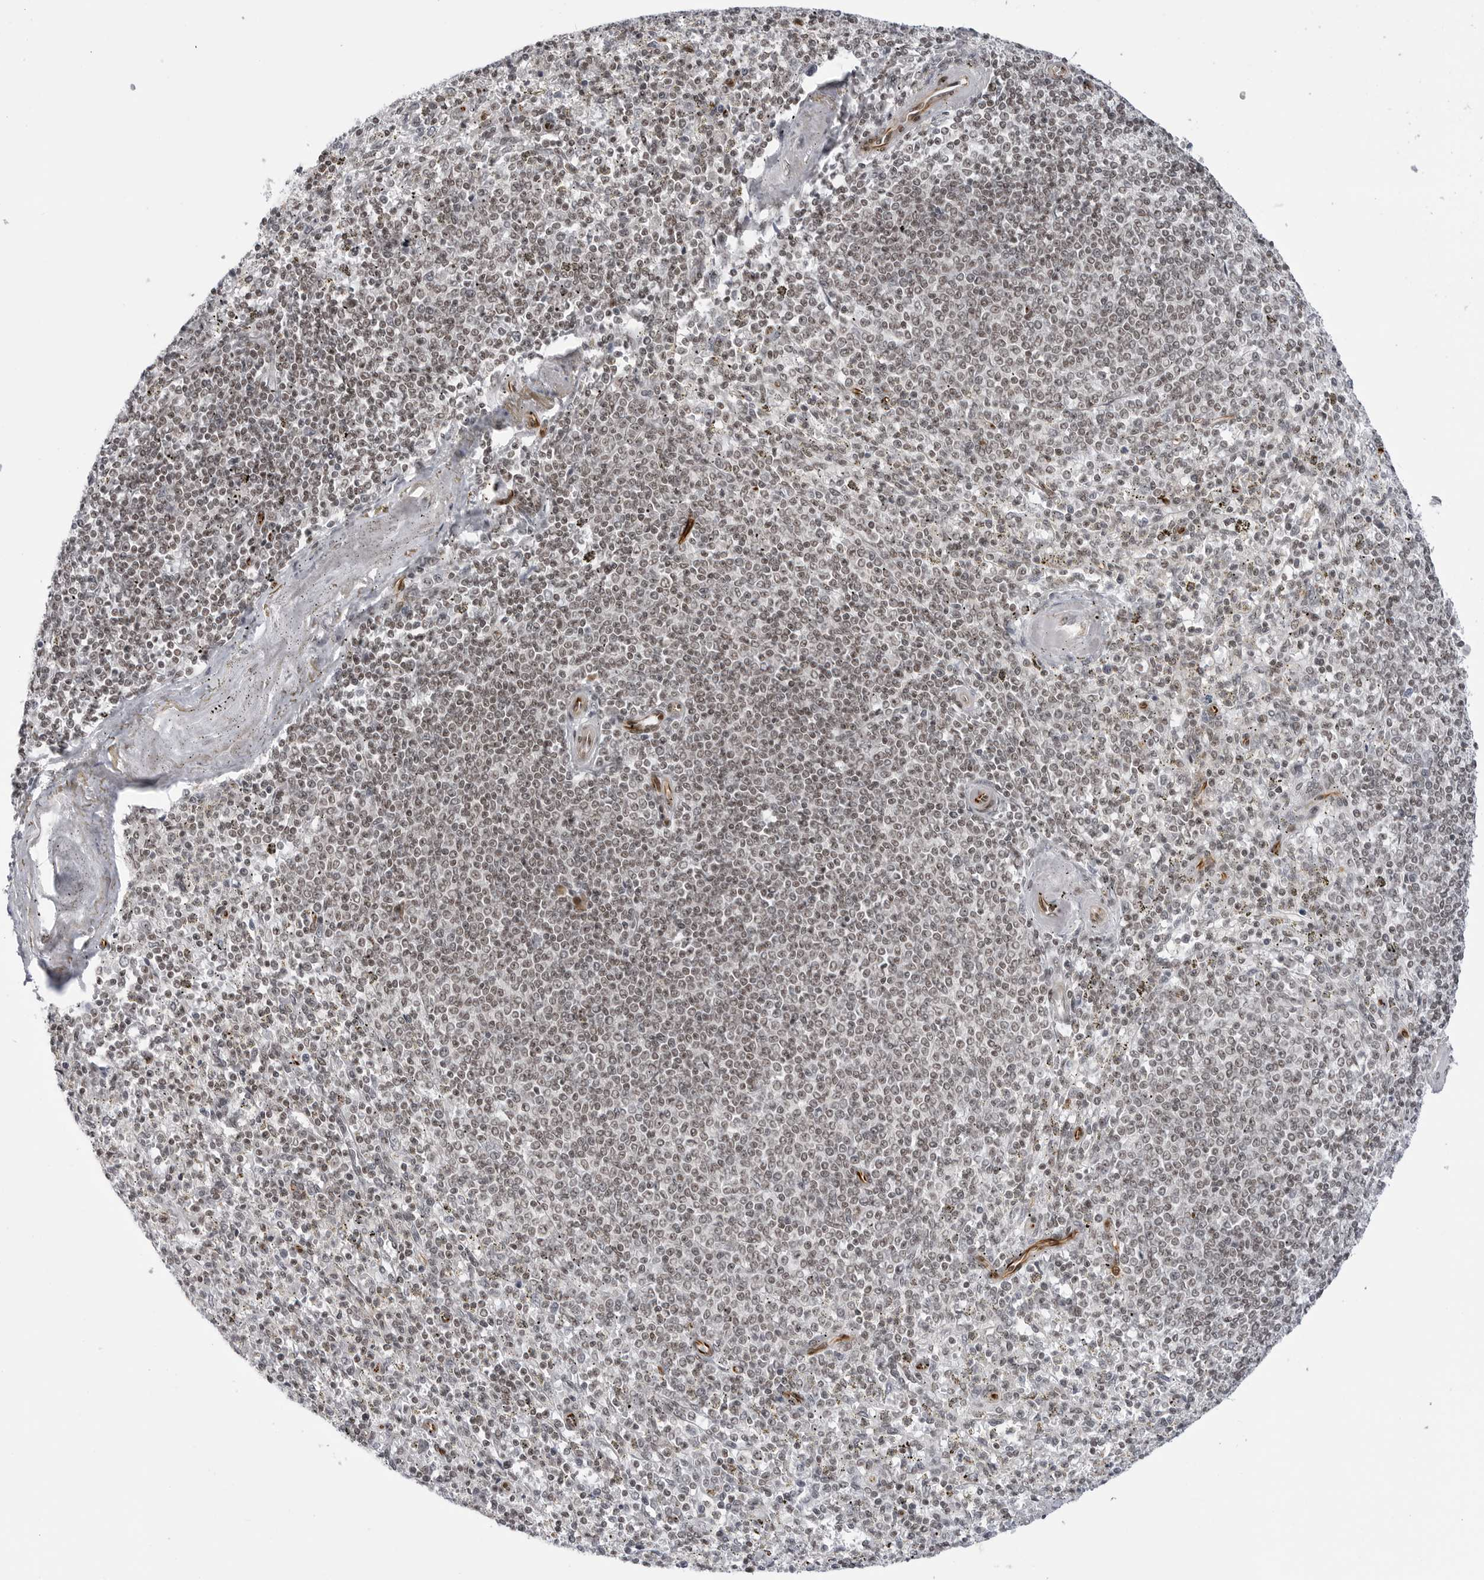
{"staining": {"intensity": "weak", "quantity": "25%-75%", "location": "nuclear"}, "tissue": "spleen", "cell_type": "Cells in red pulp", "image_type": "normal", "snomed": [{"axis": "morphology", "description": "Normal tissue, NOS"}, {"axis": "topography", "description": "Spleen"}], "caption": "Cells in red pulp display low levels of weak nuclear expression in about 25%-75% of cells in normal human spleen. (DAB IHC, brown staining for protein, blue staining for nuclei).", "gene": "TRIM66", "patient": {"sex": "male", "age": 72}}